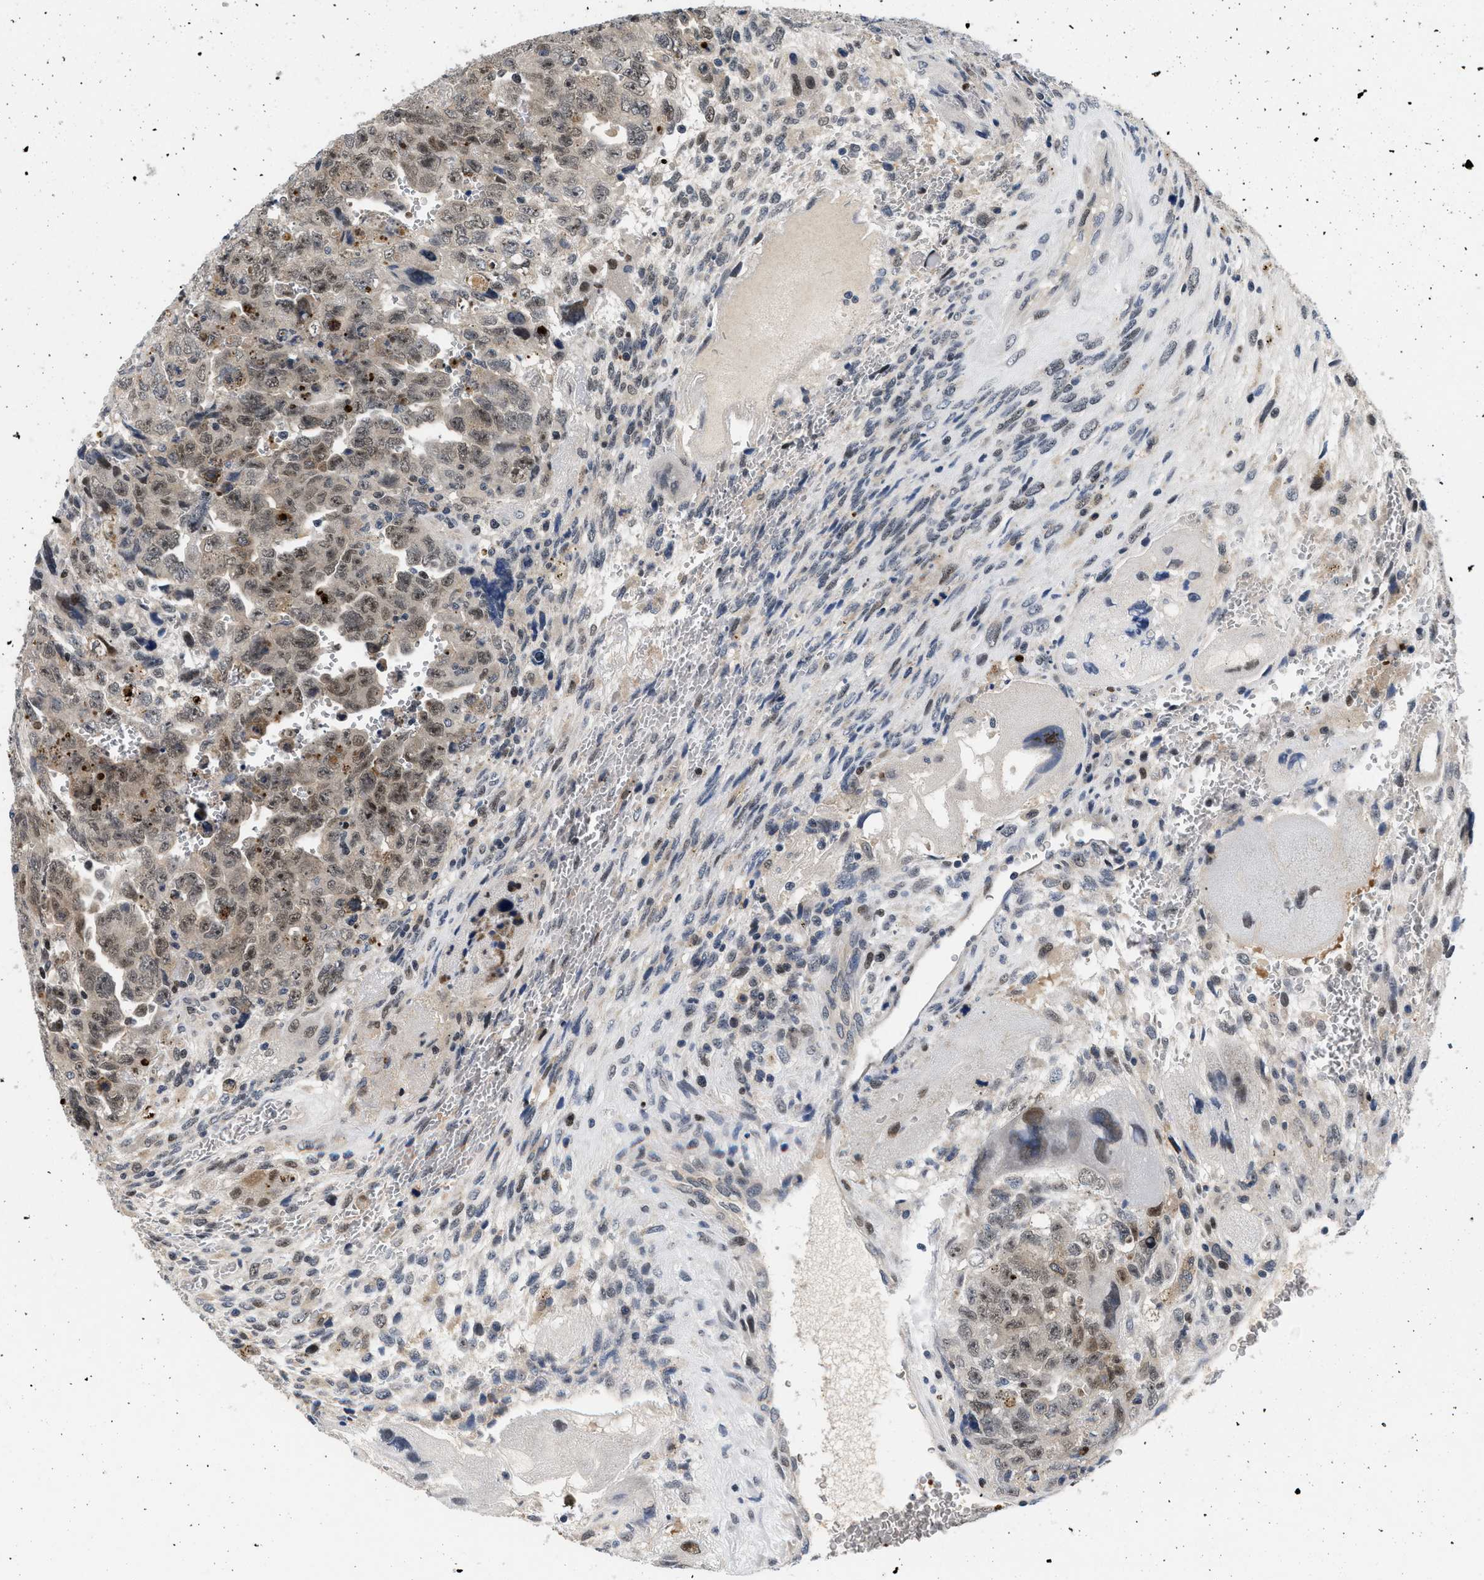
{"staining": {"intensity": "moderate", "quantity": ">75%", "location": "cytoplasmic/membranous,nuclear"}, "tissue": "testis cancer", "cell_type": "Tumor cells", "image_type": "cancer", "snomed": [{"axis": "morphology", "description": "Carcinoma, Embryonal, NOS"}, {"axis": "topography", "description": "Testis"}], "caption": "Brown immunohistochemical staining in testis cancer shows moderate cytoplasmic/membranous and nuclear expression in about >75% of tumor cells. The staining was performed using DAB (3,3'-diaminobenzidine), with brown indicating positive protein expression. Nuclei are stained blue with hematoxylin.", "gene": "PITHD1", "patient": {"sex": "male", "age": 28}}